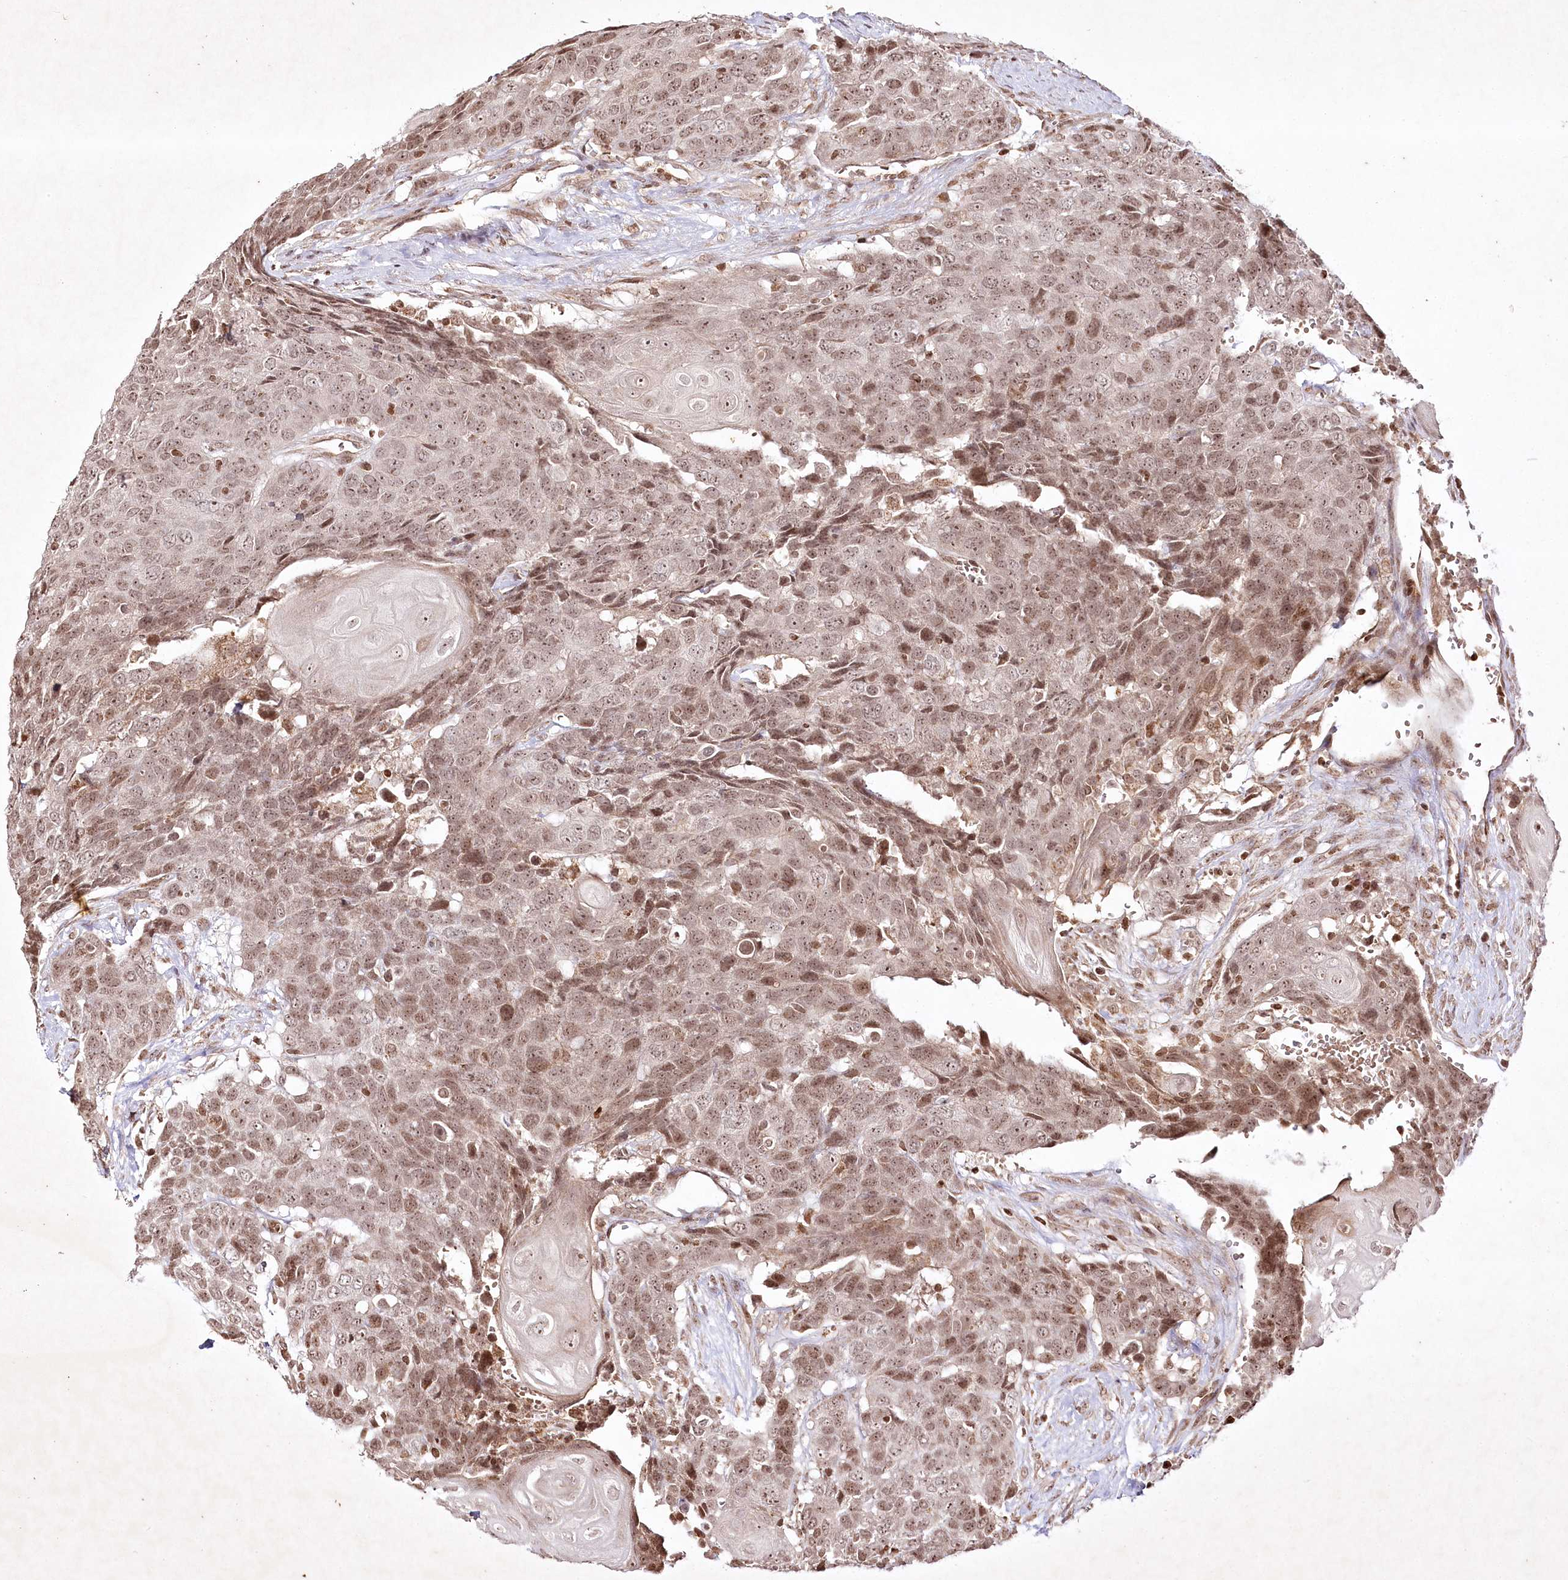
{"staining": {"intensity": "moderate", "quantity": ">75%", "location": "nuclear"}, "tissue": "head and neck cancer", "cell_type": "Tumor cells", "image_type": "cancer", "snomed": [{"axis": "morphology", "description": "Squamous cell carcinoma, NOS"}, {"axis": "topography", "description": "Head-Neck"}], "caption": "Human head and neck squamous cell carcinoma stained with a brown dye displays moderate nuclear positive expression in approximately >75% of tumor cells.", "gene": "CARM1", "patient": {"sex": "male", "age": 66}}